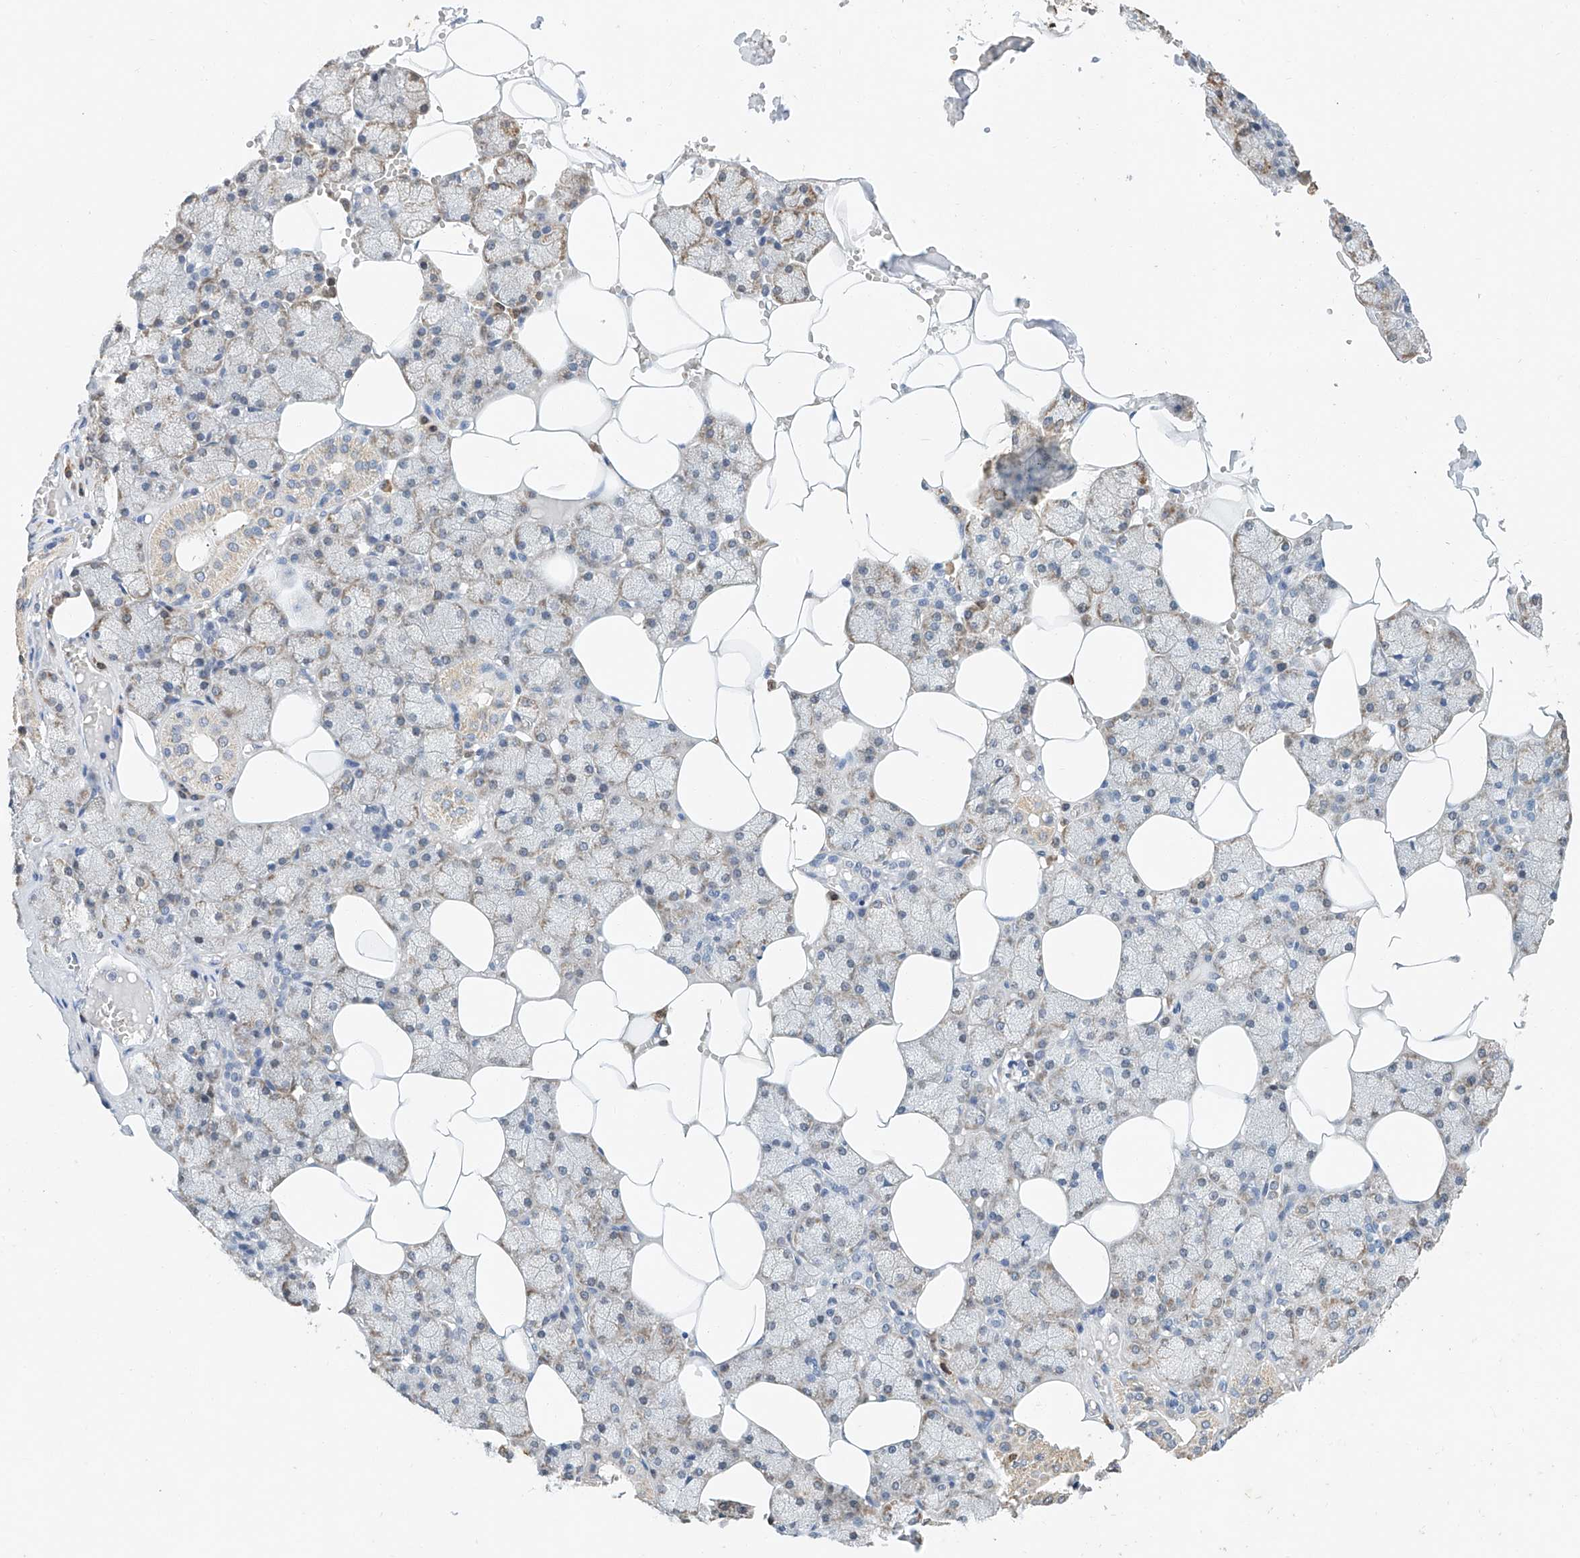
{"staining": {"intensity": "weak", "quantity": "25%-75%", "location": "cytoplasmic/membranous"}, "tissue": "salivary gland", "cell_type": "Glandular cells", "image_type": "normal", "snomed": [{"axis": "morphology", "description": "Normal tissue, NOS"}, {"axis": "topography", "description": "Salivary gland"}], "caption": "High-magnification brightfield microscopy of benign salivary gland stained with DAB (brown) and counterstained with hematoxylin (blue). glandular cells exhibit weak cytoplasmic/membranous staining is present in about25%-75% of cells.", "gene": "CTDP1", "patient": {"sex": "male", "age": 62}}